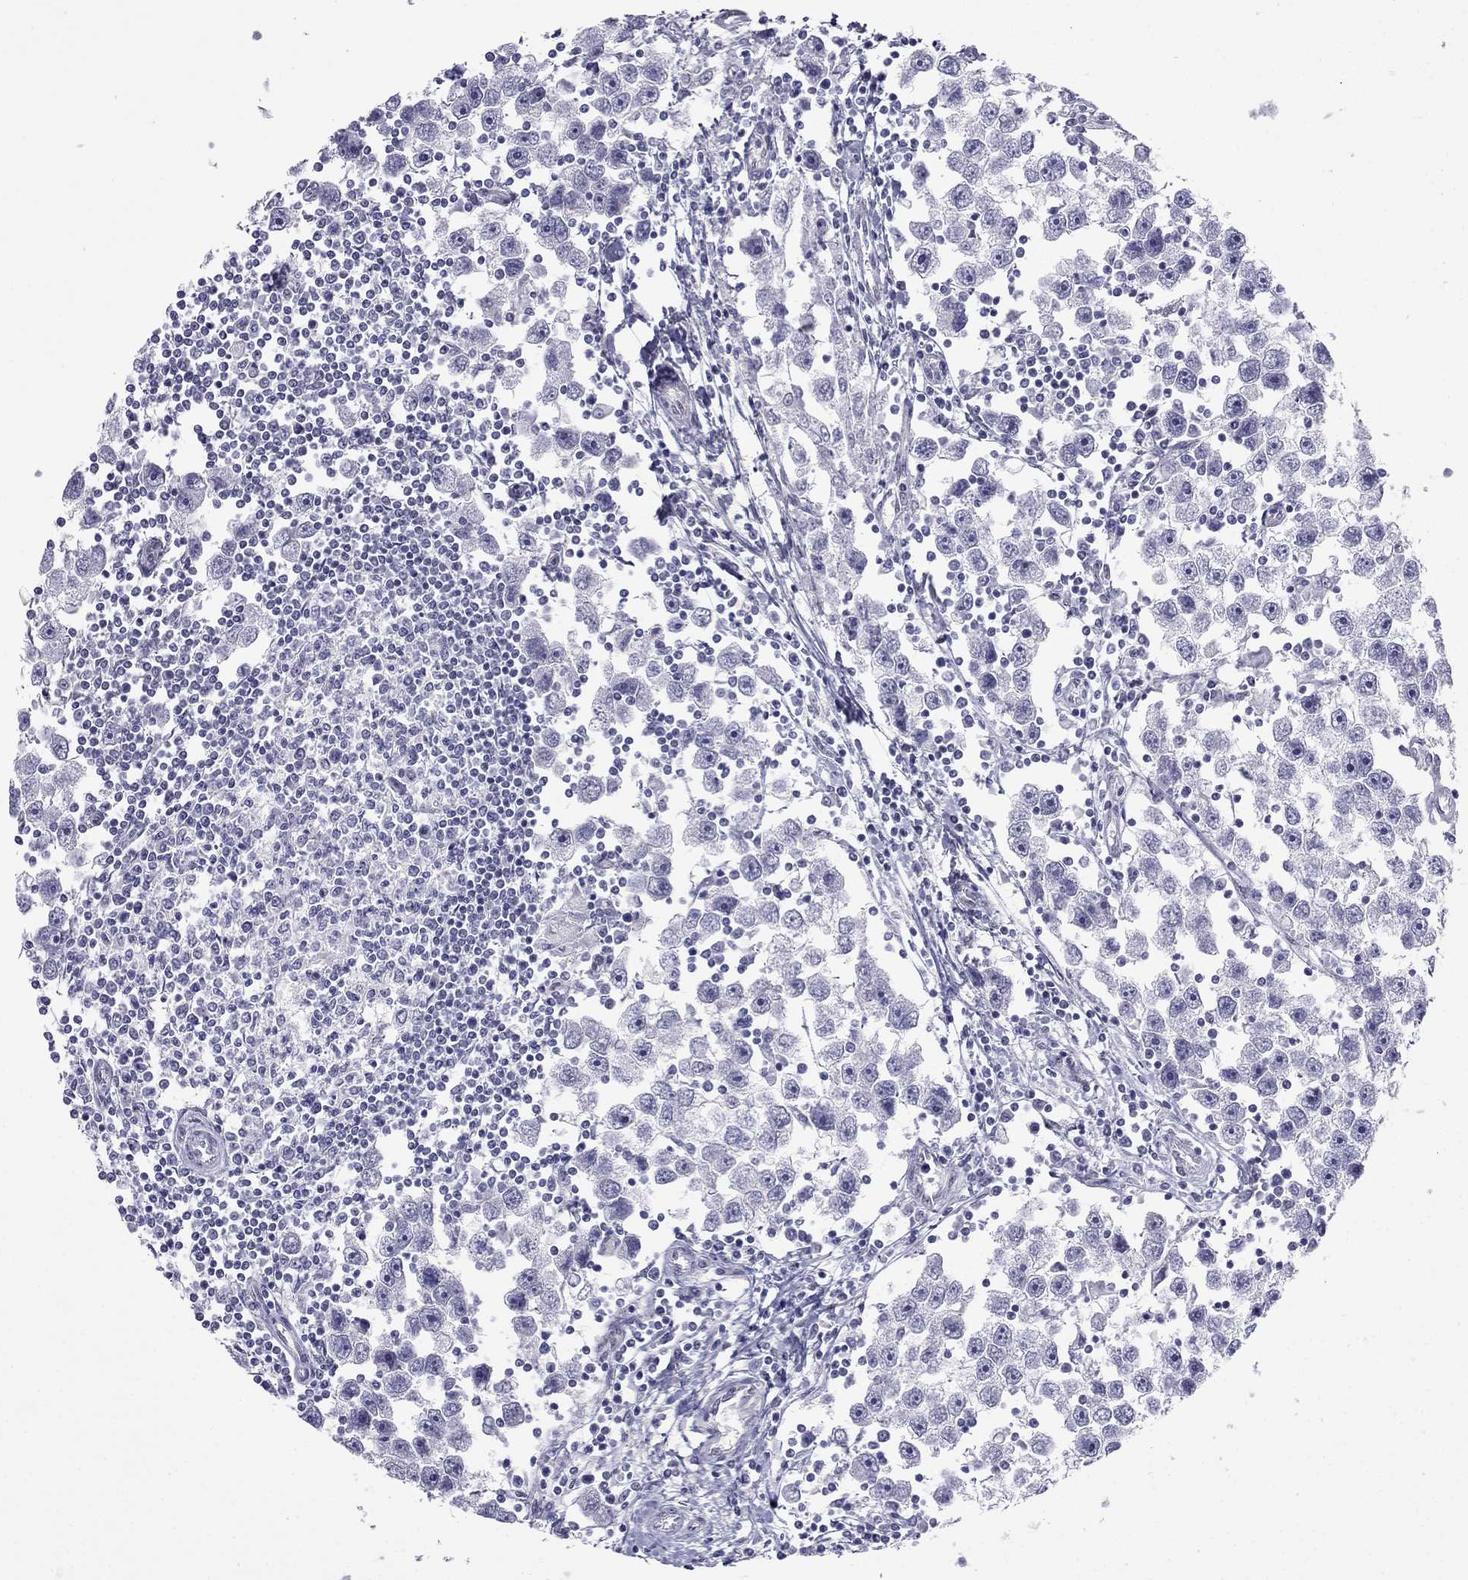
{"staining": {"intensity": "negative", "quantity": "none", "location": "none"}, "tissue": "testis cancer", "cell_type": "Tumor cells", "image_type": "cancer", "snomed": [{"axis": "morphology", "description": "Seminoma, NOS"}, {"axis": "topography", "description": "Testis"}], "caption": "Micrograph shows no protein staining in tumor cells of testis cancer tissue.", "gene": "CROCC2", "patient": {"sex": "male", "age": 30}}